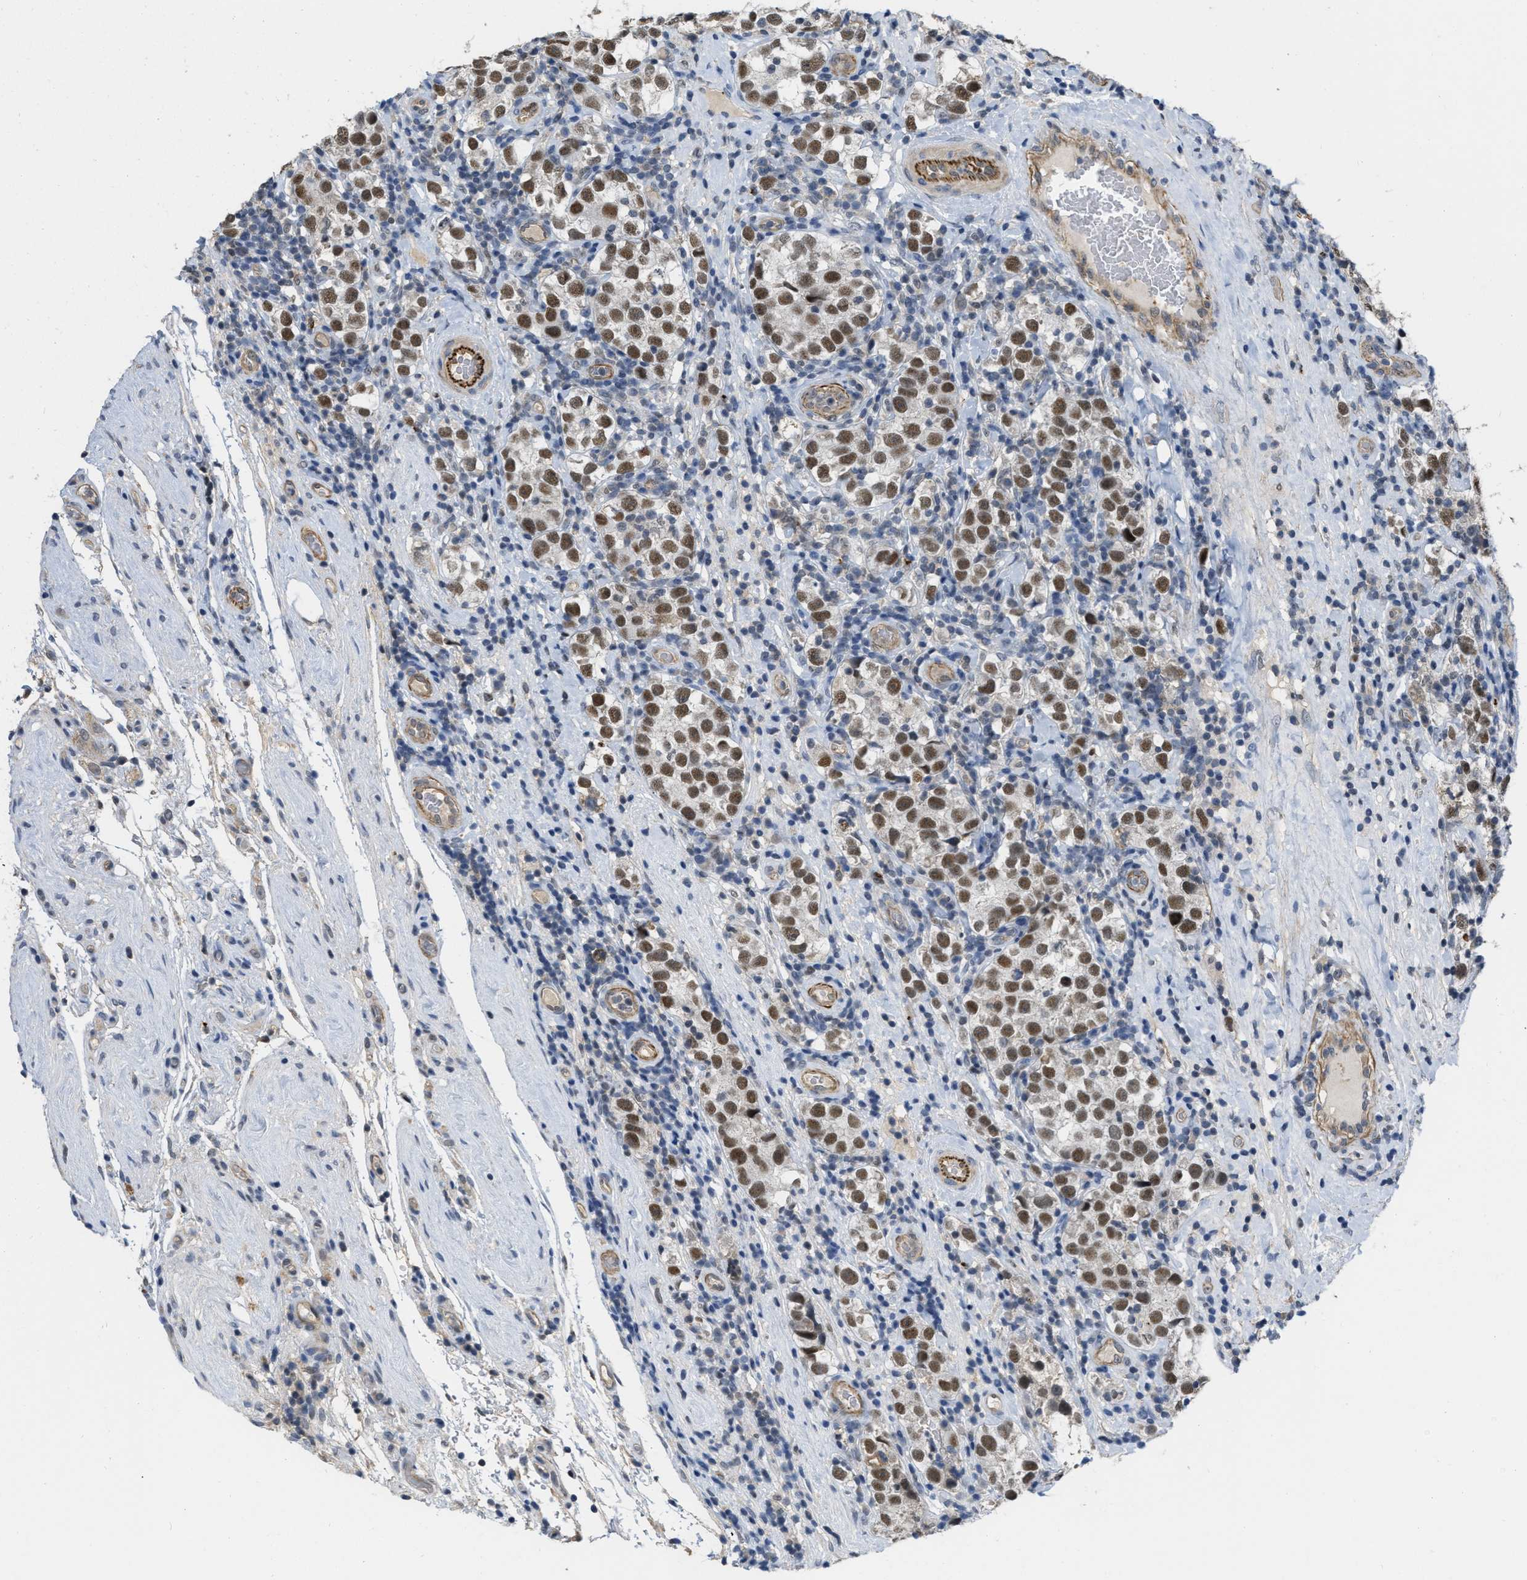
{"staining": {"intensity": "moderate", "quantity": ">75%", "location": "nuclear"}, "tissue": "testis cancer", "cell_type": "Tumor cells", "image_type": "cancer", "snomed": [{"axis": "morphology", "description": "Normal tissue, NOS"}, {"axis": "morphology", "description": "Seminoma, NOS"}, {"axis": "topography", "description": "Testis"}], "caption": "A photomicrograph showing moderate nuclear staining in approximately >75% of tumor cells in testis cancer (seminoma), as visualized by brown immunohistochemical staining.", "gene": "NAPEPLD", "patient": {"sex": "male", "age": 43}}